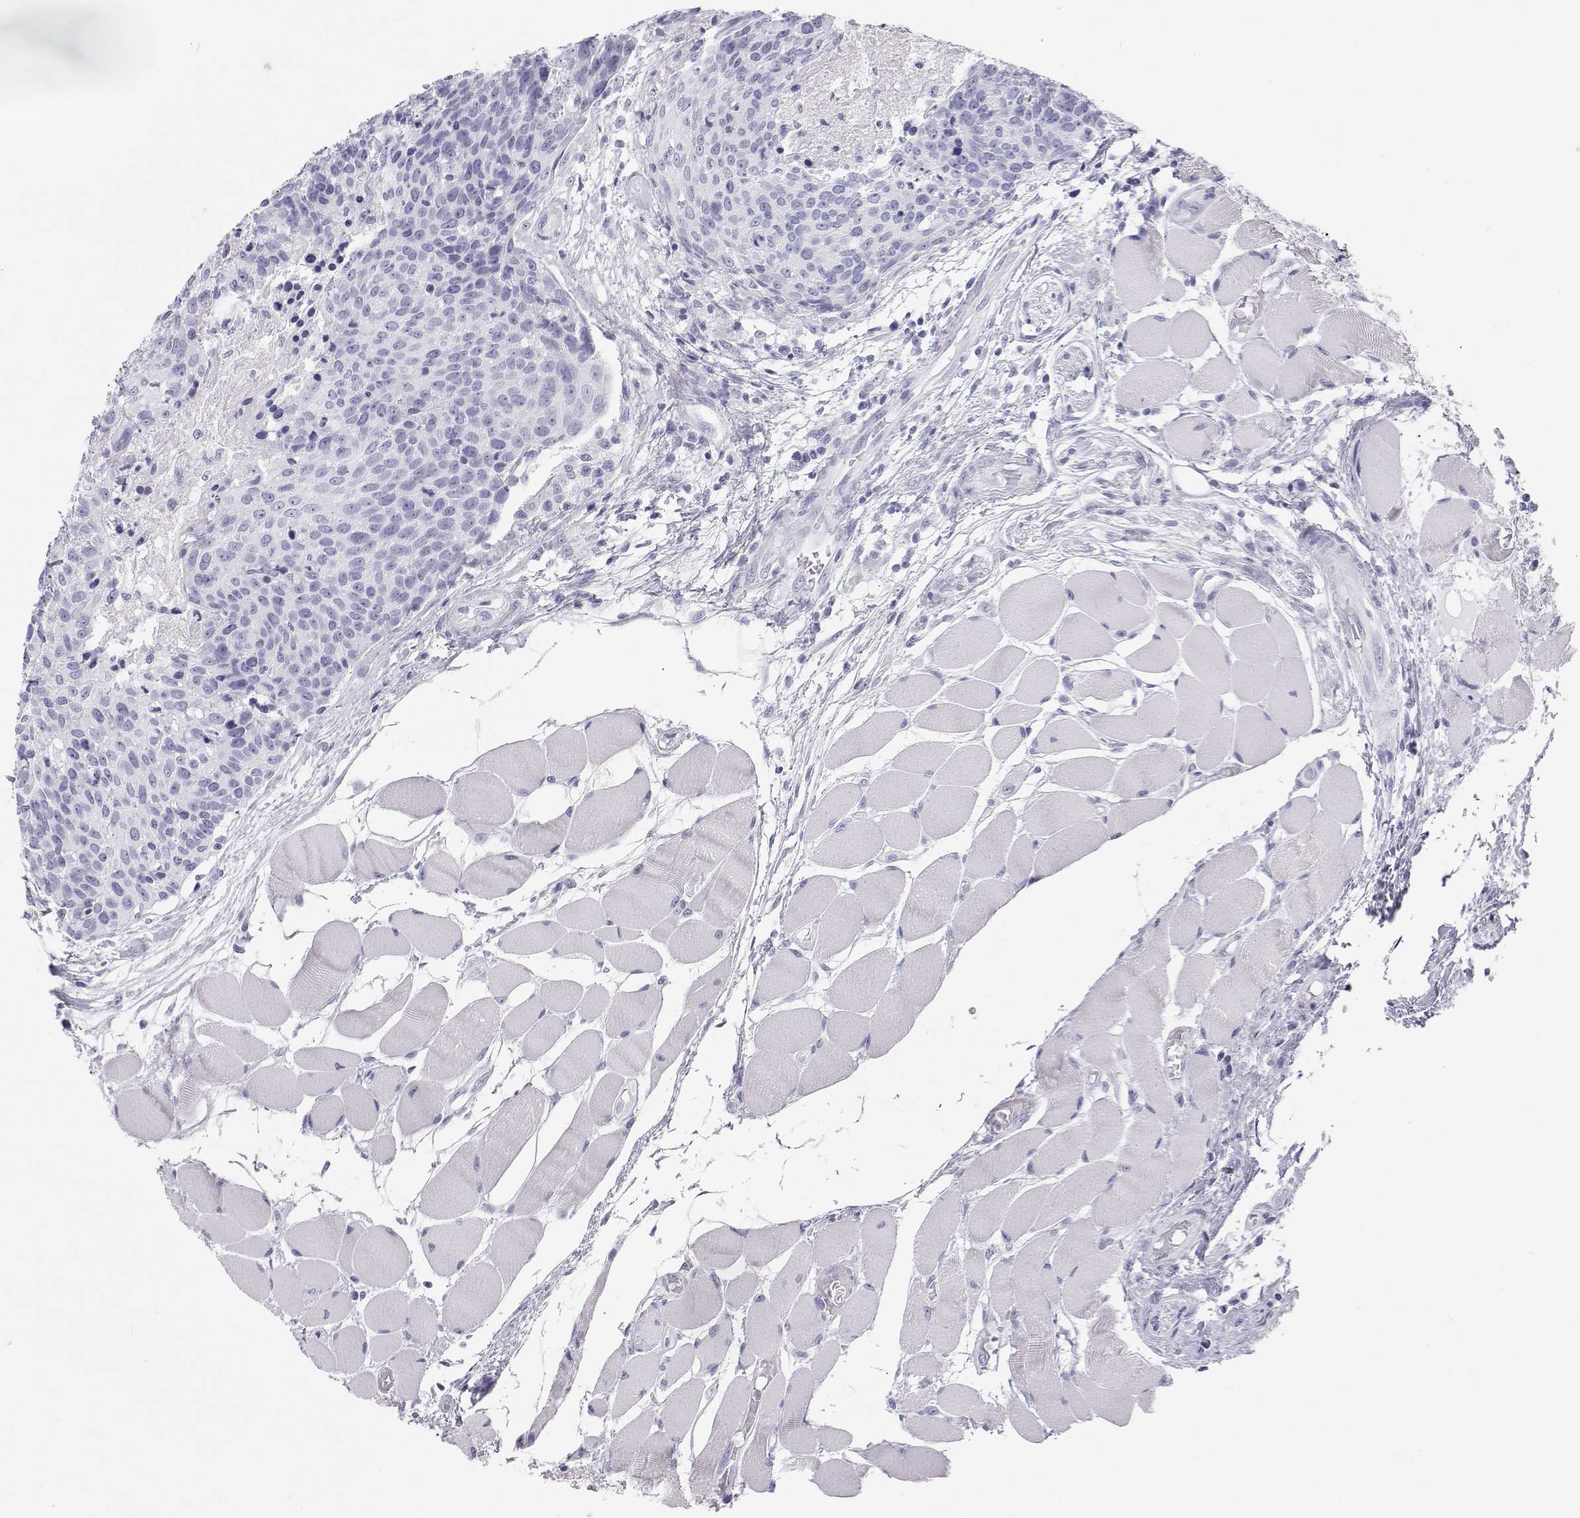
{"staining": {"intensity": "negative", "quantity": "none", "location": "none"}, "tissue": "head and neck cancer", "cell_type": "Tumor cells", "image_type": "cancer", "snomed": [{"axis": "morphology", "description": "Squamous cell carcinoma, NOS"}, {"axis": "topography", "description": "Oral tissue"}, {"axis": "topography", "description": "Head-Neck"}], "caption": "This is an immunohistochemistry (IHC) histopathology image of squamous cell carcinoma (head and neck). There is no expression in tumor cells.", "gene": "SFTPB", "patient": {"sex": "male", "age": 64}}